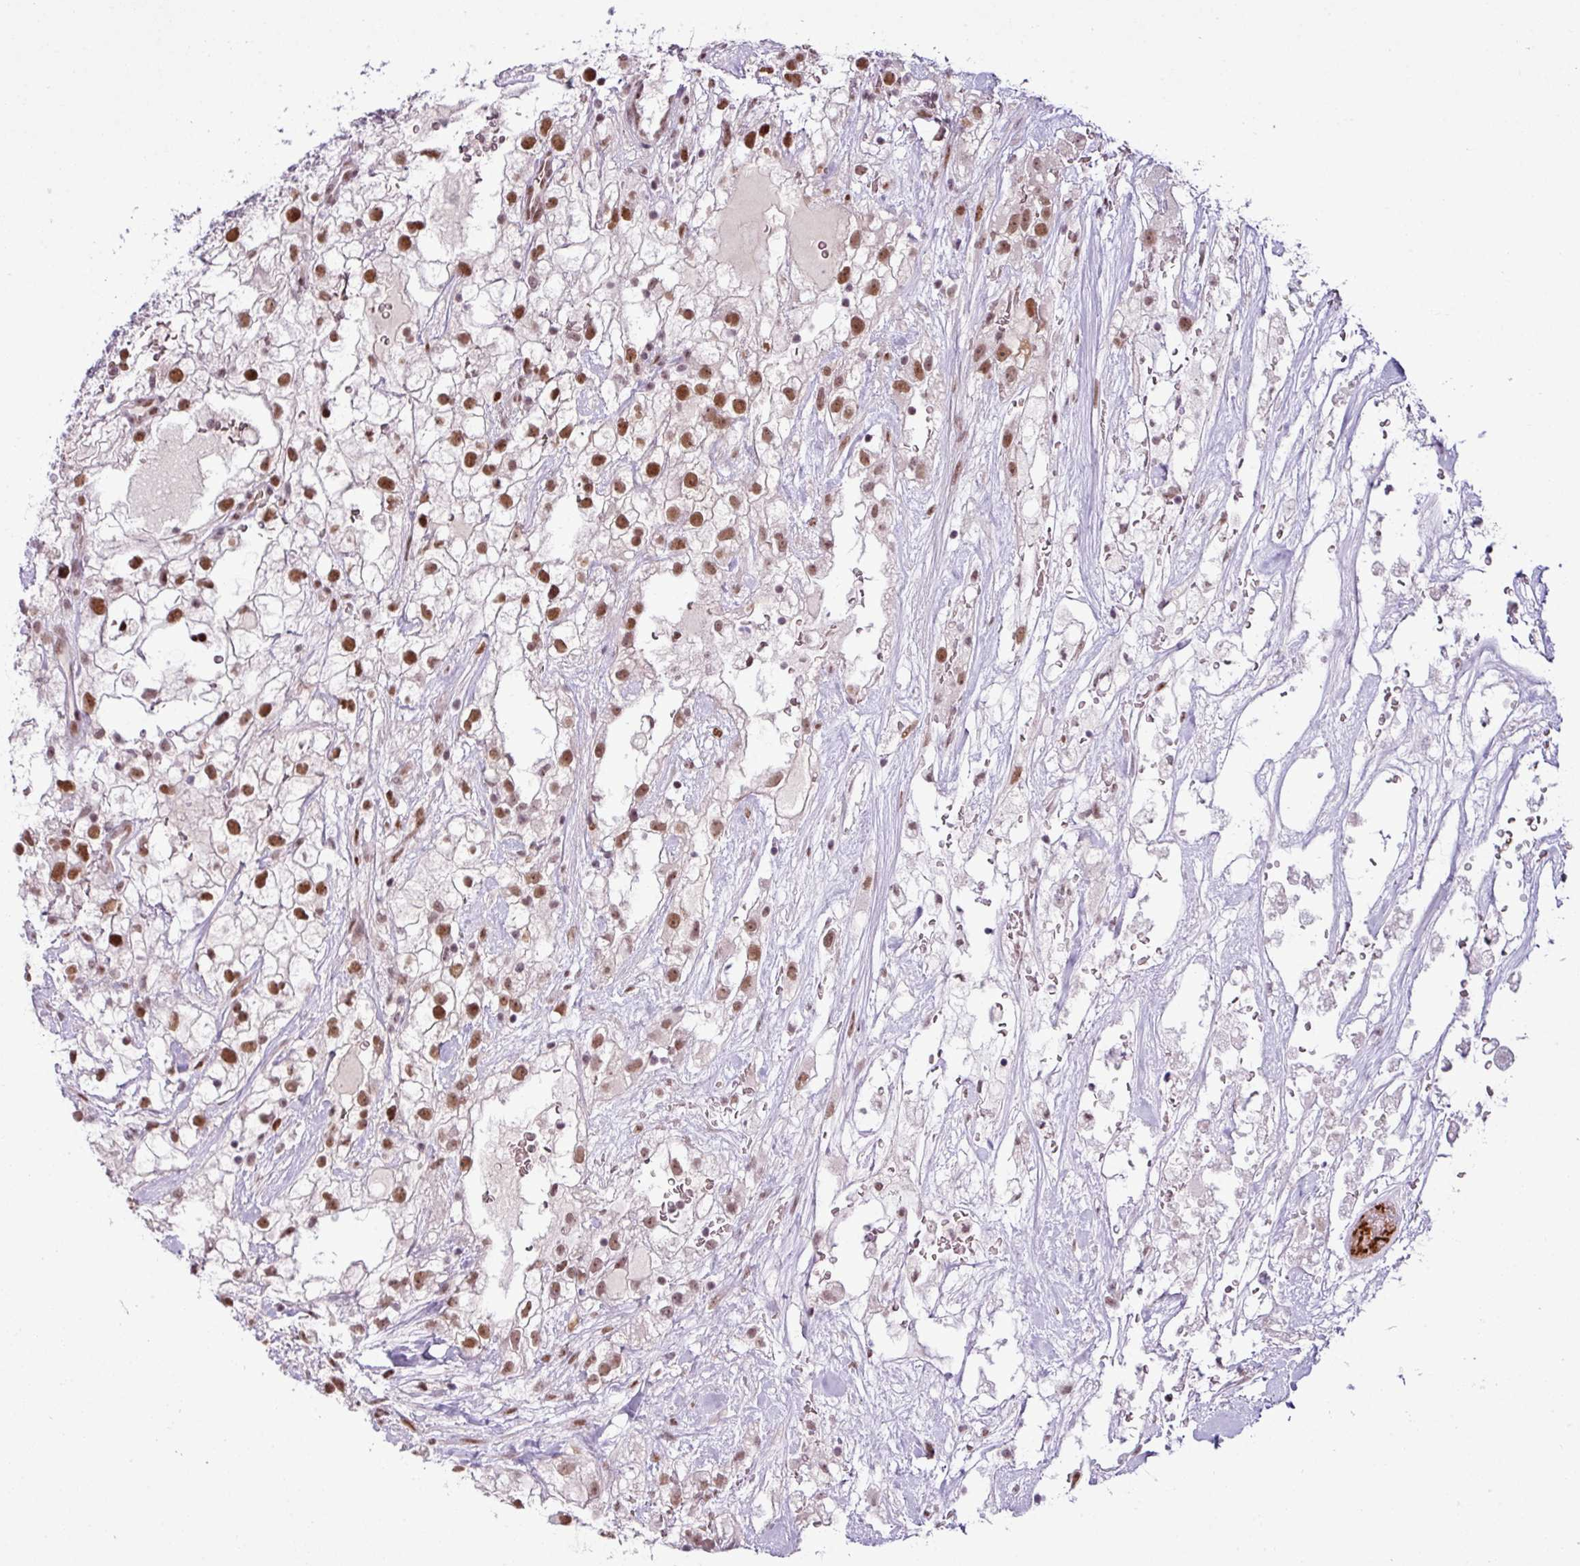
{"staining": {"intensity": "moderate", "quantity": ">75%", "location": "nuclear"}, "tissue": "renal cancer", "cell_type": "Tumor cells", "image_type": "cancer", "snomed": [{"axis": "morphology", "description": "Adenocarcinoma, NOS"}, {"axis": "topography", "description": "Kidney"}], "caption": "Adenocarcinoma (renal) stained with a protein marker demonstrates moderate staining in tumor cells.", "gene": "PRDM5", "patient": {"sex": "male", "age": 59}}